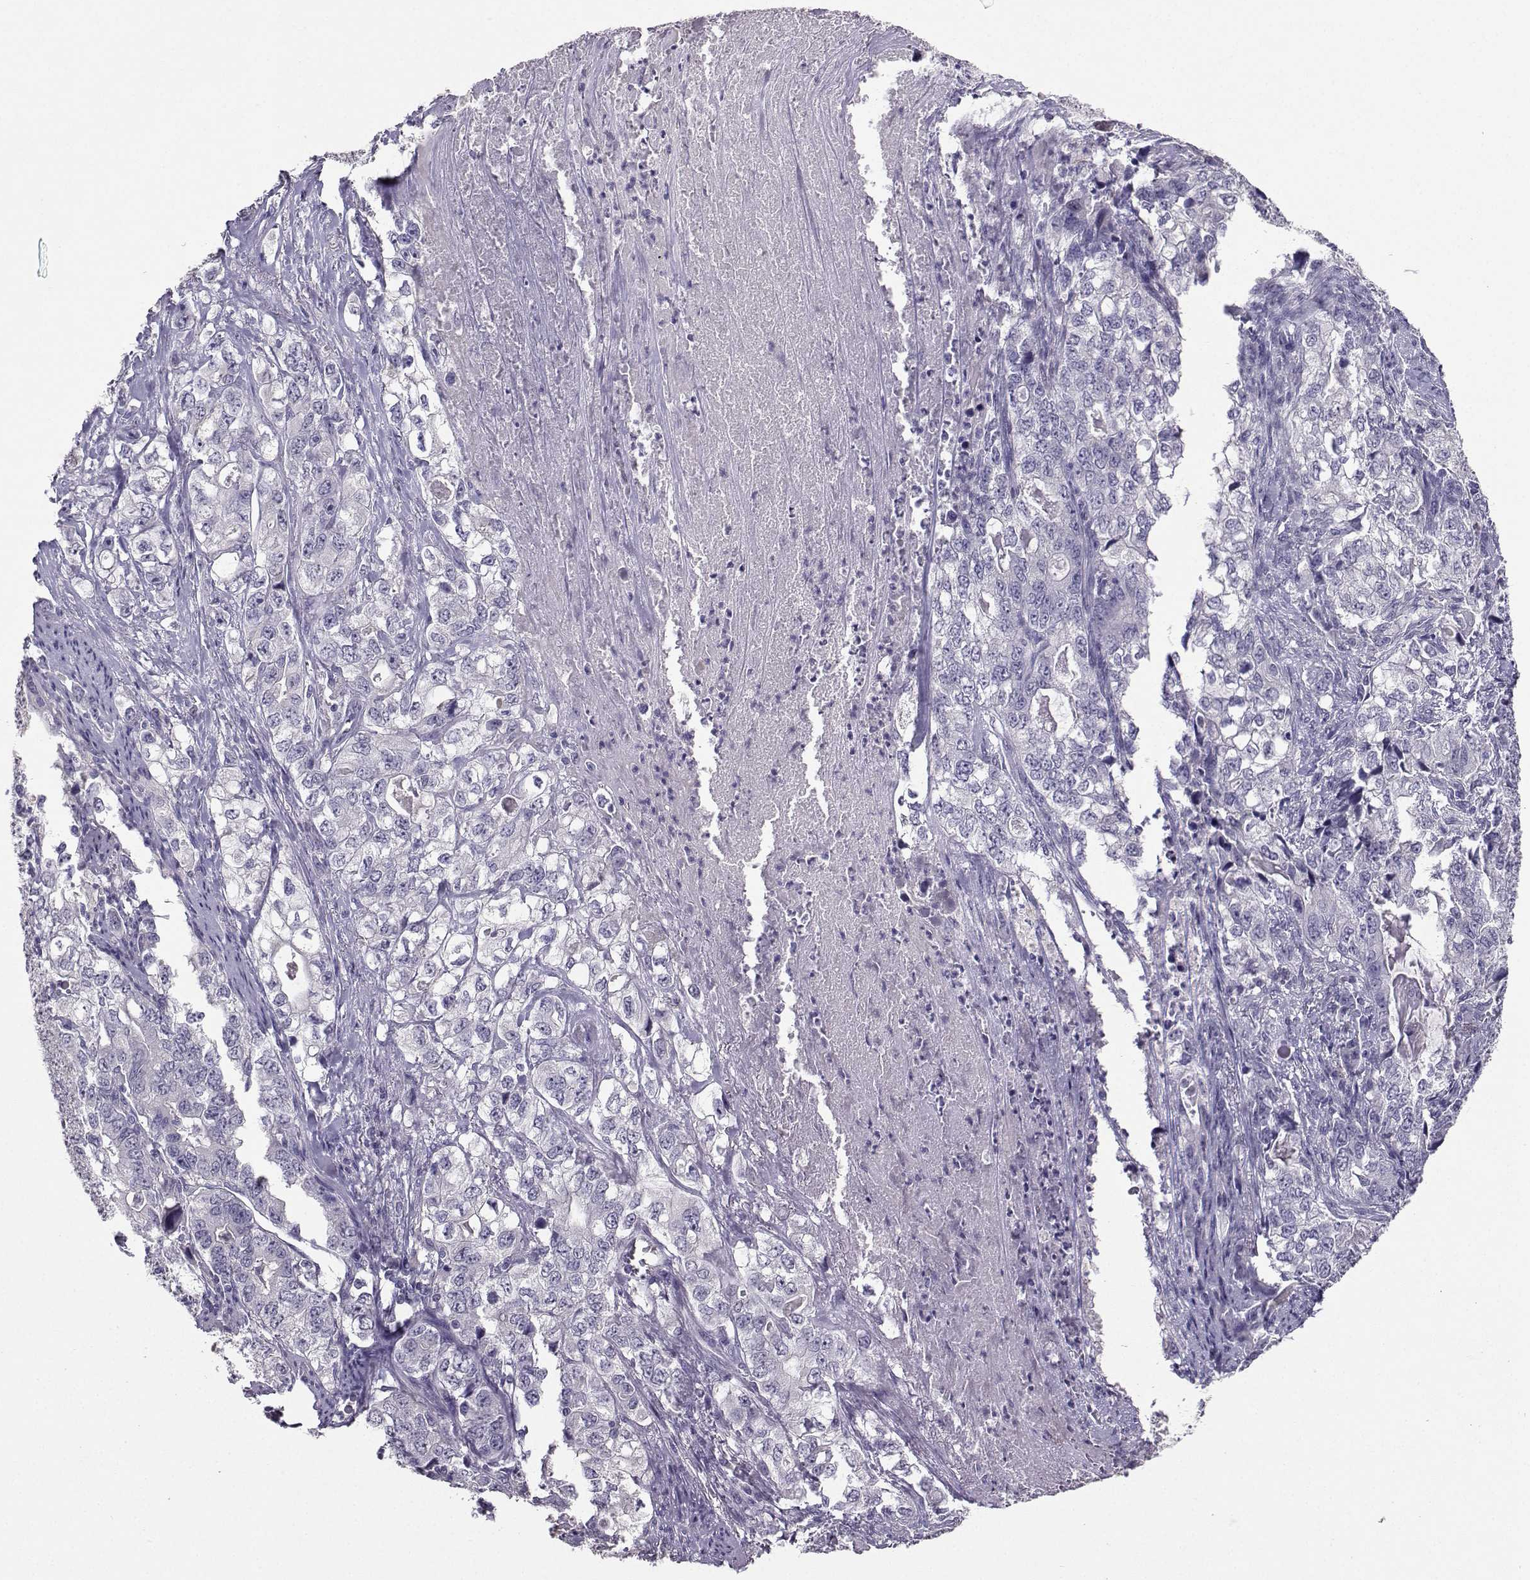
{"staining": {"intensity": "negative", "quantity": "none", "location": "none"}, "tissue": "stomach cancer", "cell_type": "Tumor cells", "image_type": "cancer", "snomed": [{"axis": "morphology", "description": "Adenocarcinoma, NOS"}, {"axis": "topography", "description": "Stomach, lower"}], "caption": "The immunohistochemistry (IHC) histopathology image has no significant staining in tumor cells of stomach cancer tissue.", "gene": "CARTPT", "patient": {"sex": "female", "age": 72}}